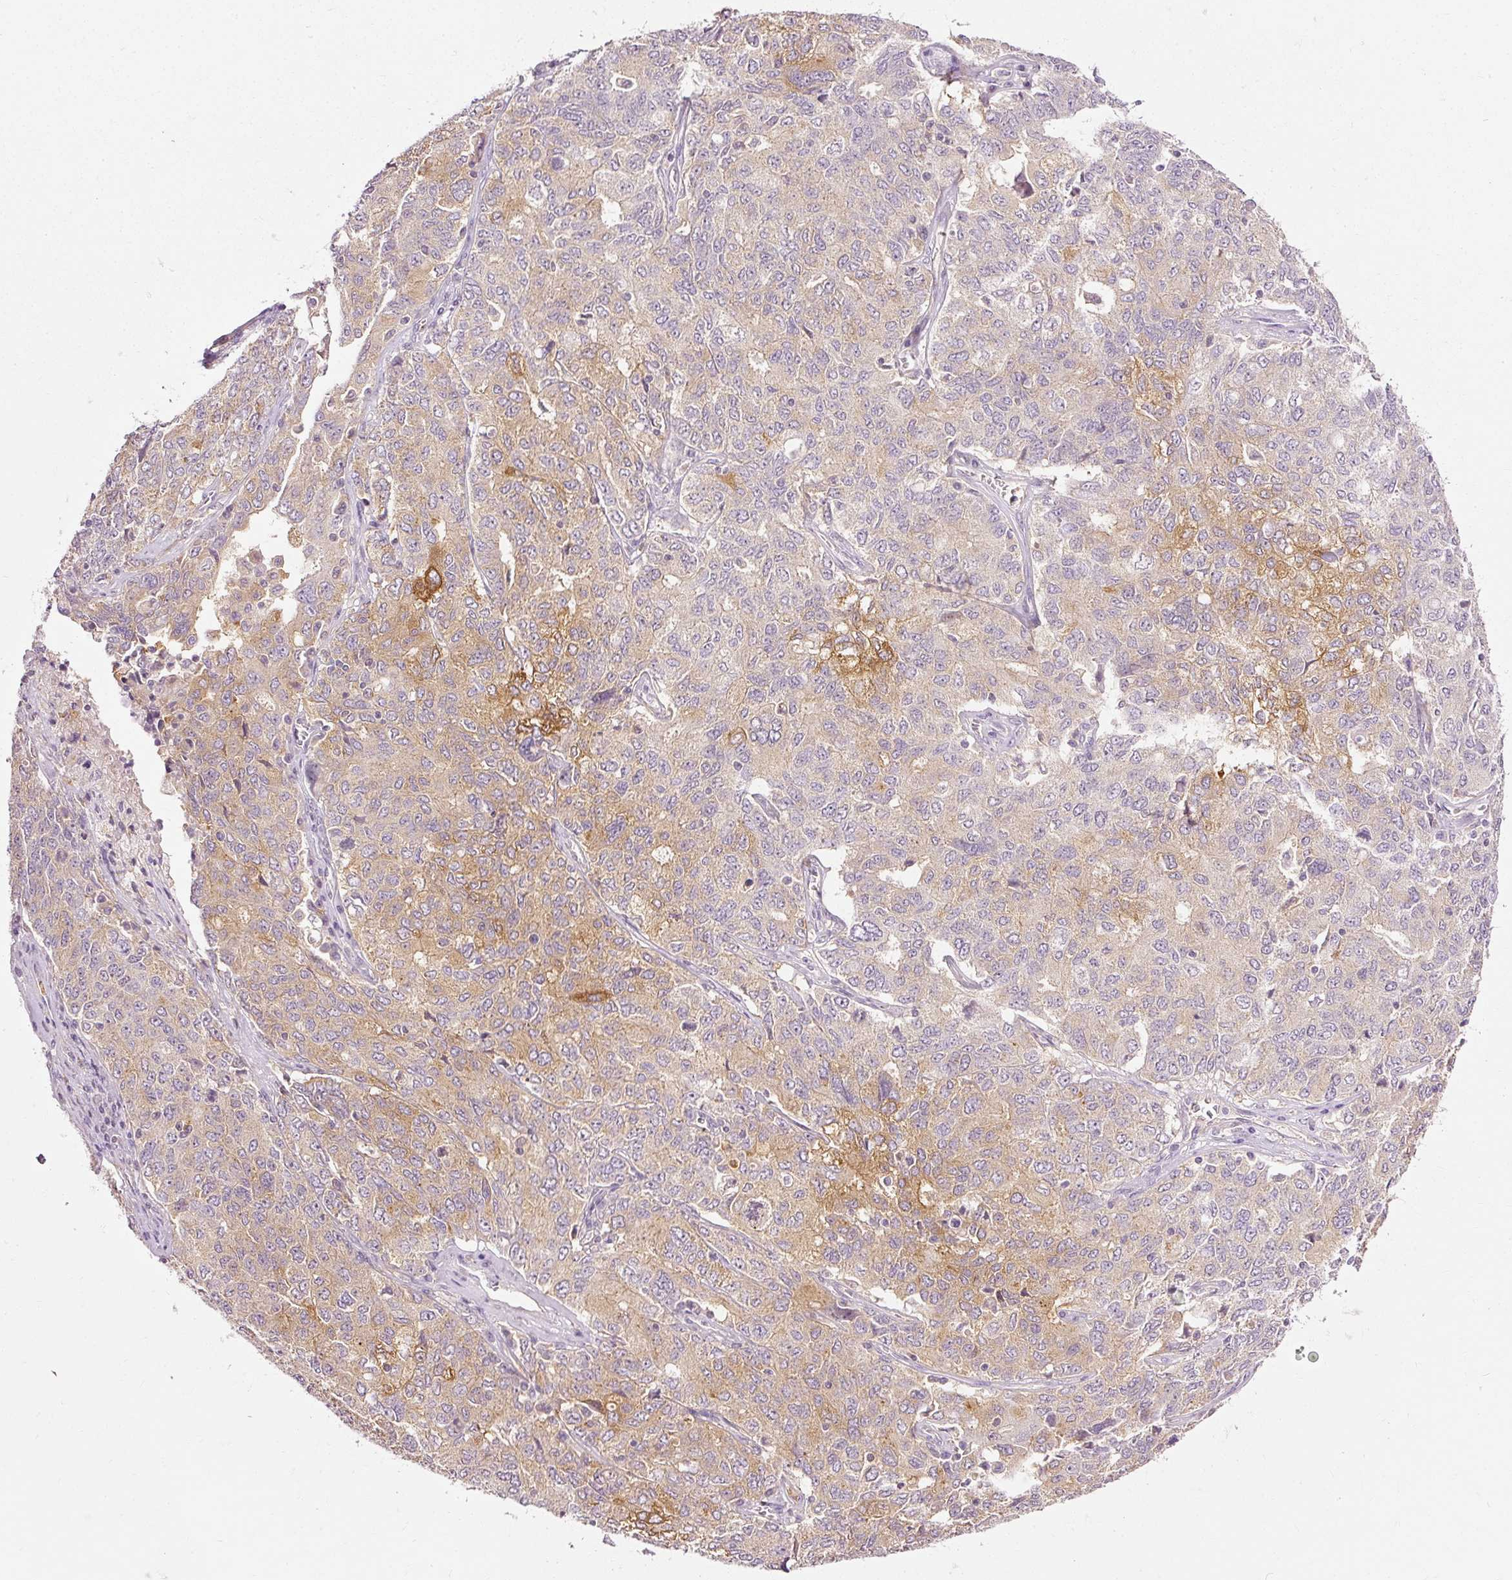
{"staining": {"intensity": "moderate", "quantity": "<25%", "location": "cytoplasmic/membranous"}, "tissue": "ovarian cancer", "cell_type": "Tumor cells", "image_type": "cancer", "snomed": [{"axis": "morphology", "description": "Carcinoma, endometroid"}, {"axis": "topography", "description": "Ovary"}], "caption": "This histopathology image exhibits IHC staining of endometroid carcinoma (ovarian), with low moderate cytoplasmic/membranous staining in approximately <25% of tumor cells.", "gene": "ARMH3", "patient": {"sex": "female", "age": 62}}